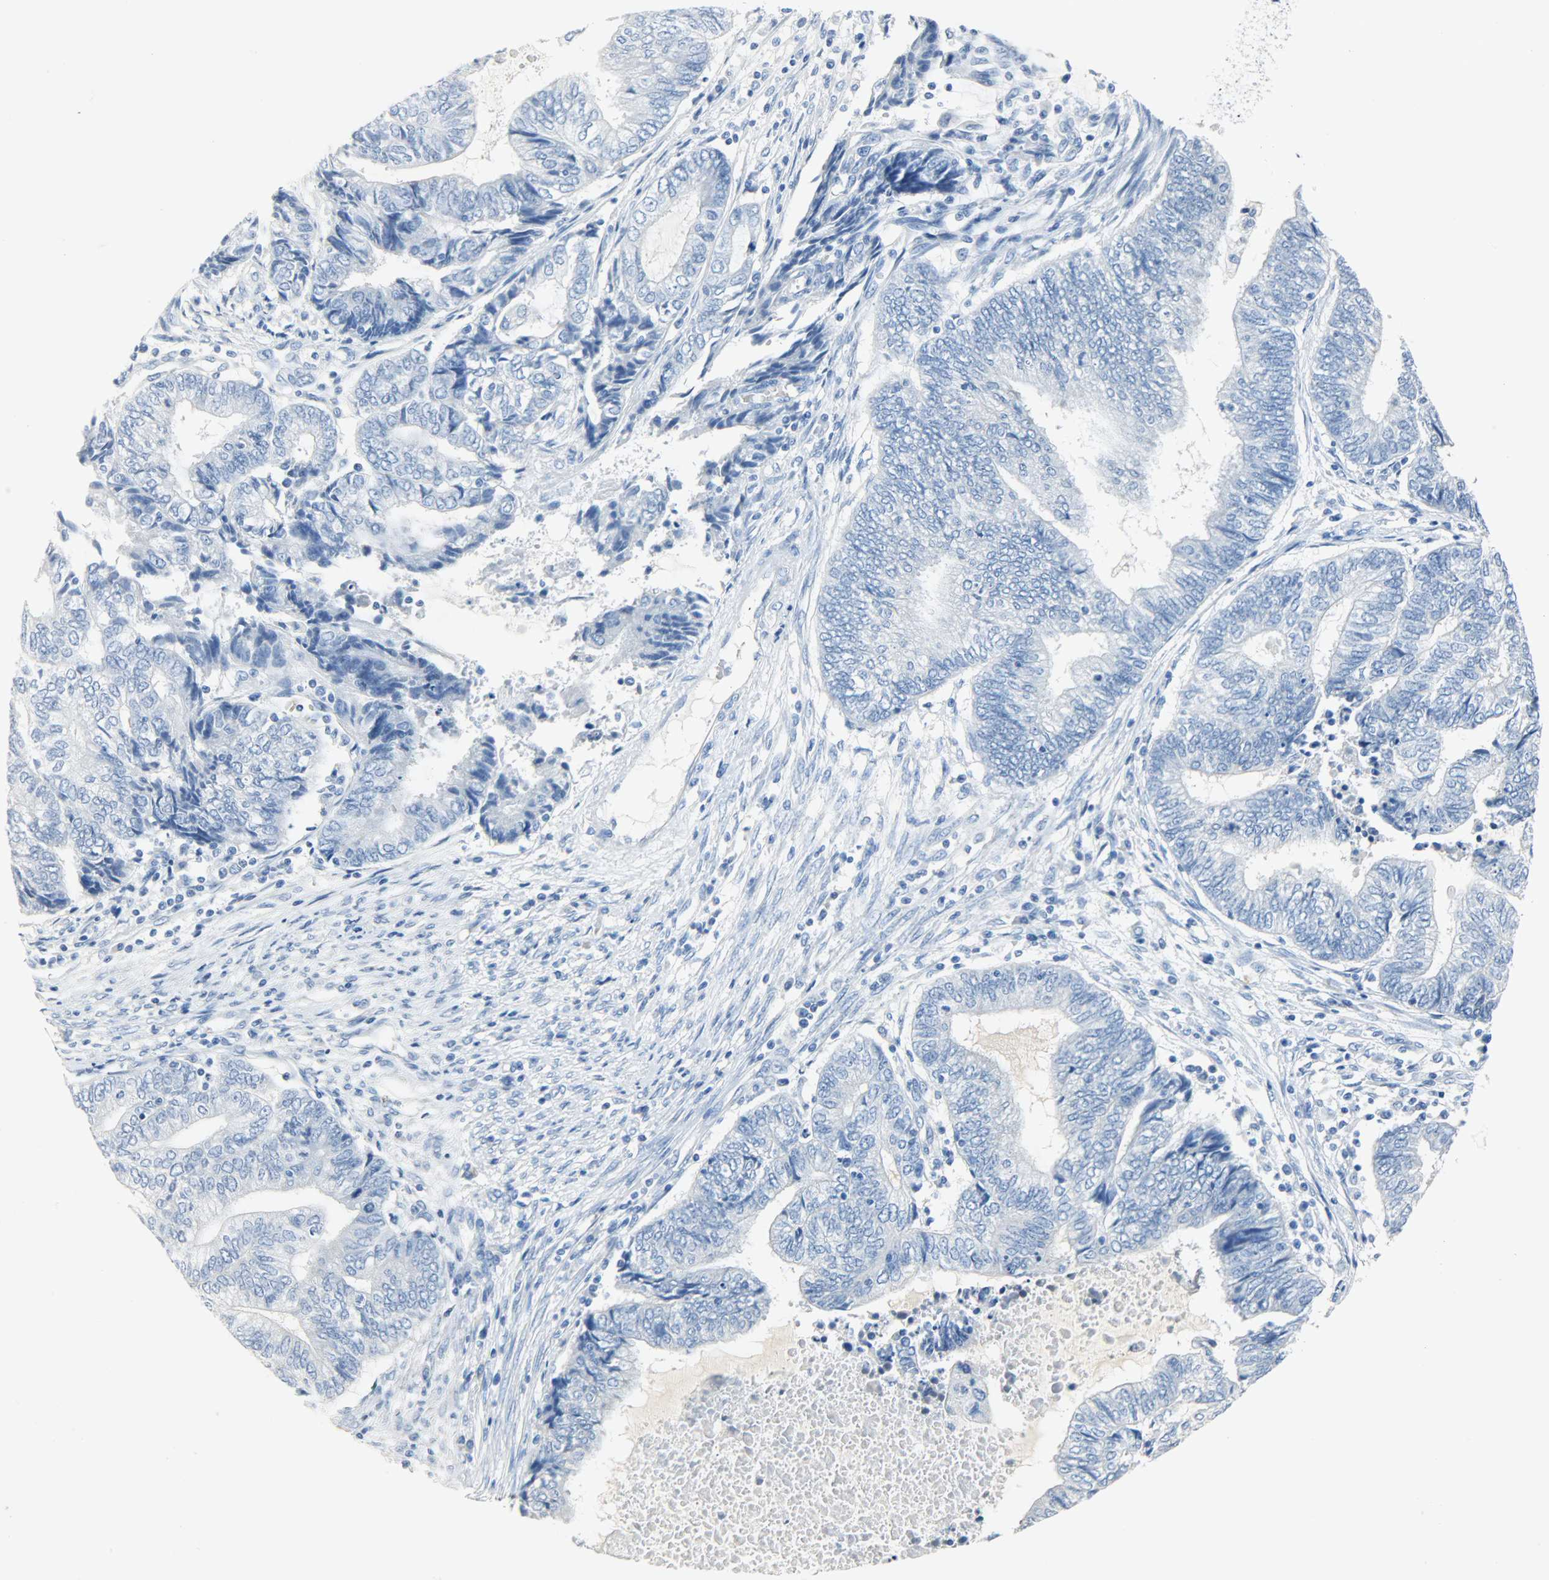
{"staining": {"intensity": "negative", "quantity": "none", "location": "none"}, "tissue": "endometrial cancer", "cell_type": "Tumor cells", "image_type": "cancer", "snomed": [{"axis": "morphology", "description": "Adenocarcinoma, NOS"}, {"axis": "topography", "description": "Uterus"}, {"axis": "topography", "description": "Endometrium"}], "caption": "This is a image of immunohistochemistry (IHC) staining of endometrial cancer (adenocarcinoma), which shows no positivity in tumor cells.", "gene": "CA3", "patient": {"sex": "female", "age": 70}}